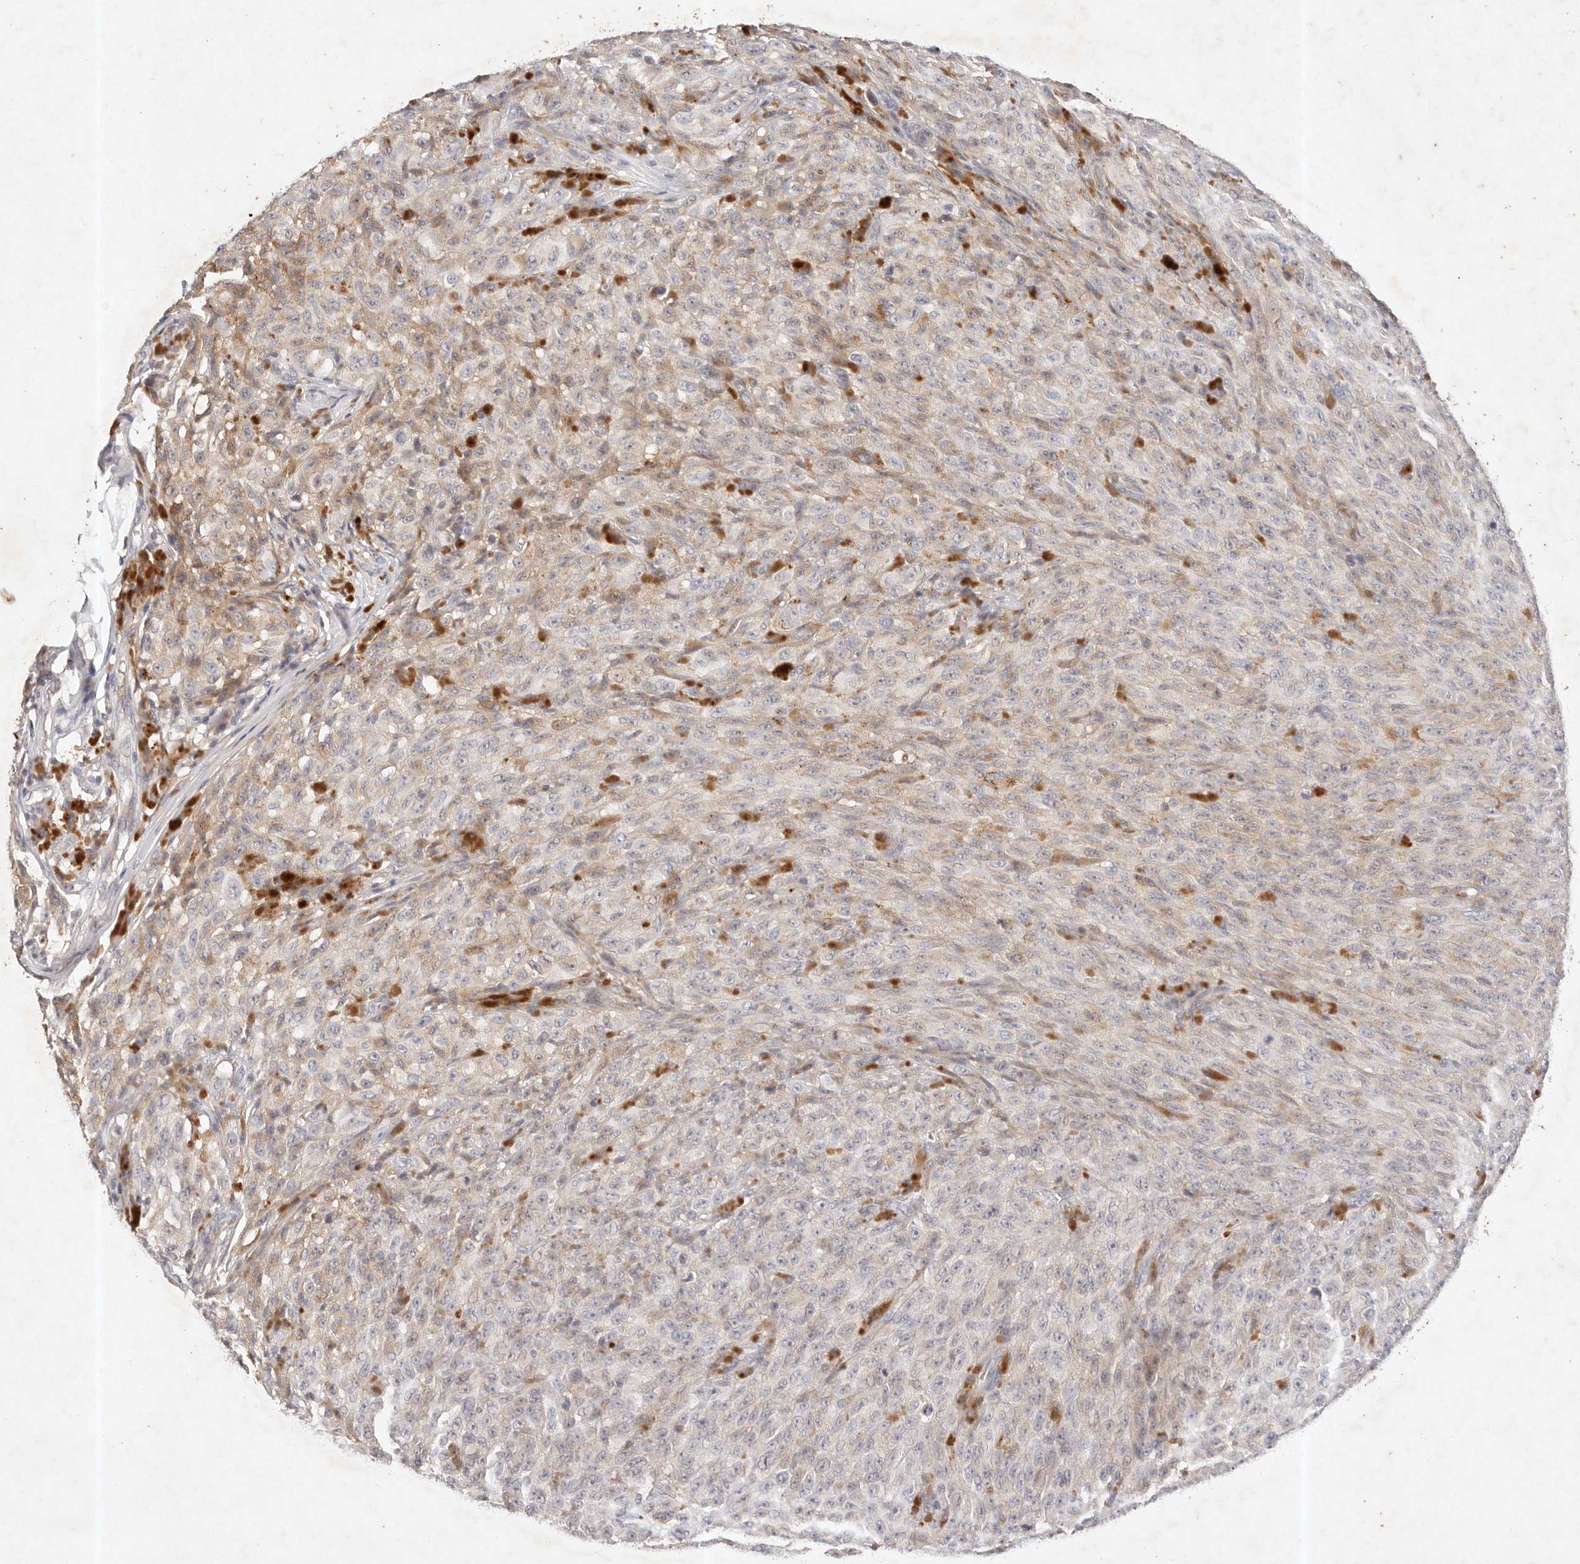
{"staining": {"intensity": "weak", "quantity": "<25%", "location": "cytoplasmic/membranous"}, "tissue": "melanoma", "cell_type": "Tumor cells", "image_type": "cancer", "snomed": [{"axis": "morphology", "description": "Malignant melanoma, NOS"}, {"axis": "topography", "description": "Skin"}], "caption": "IHC image of neoplastic tissue: melanoma stained with DAB reveals no significant protein staining in tumor cells.", "gene": "CXADR", "patient": {"sex": "female", "age": 82}}